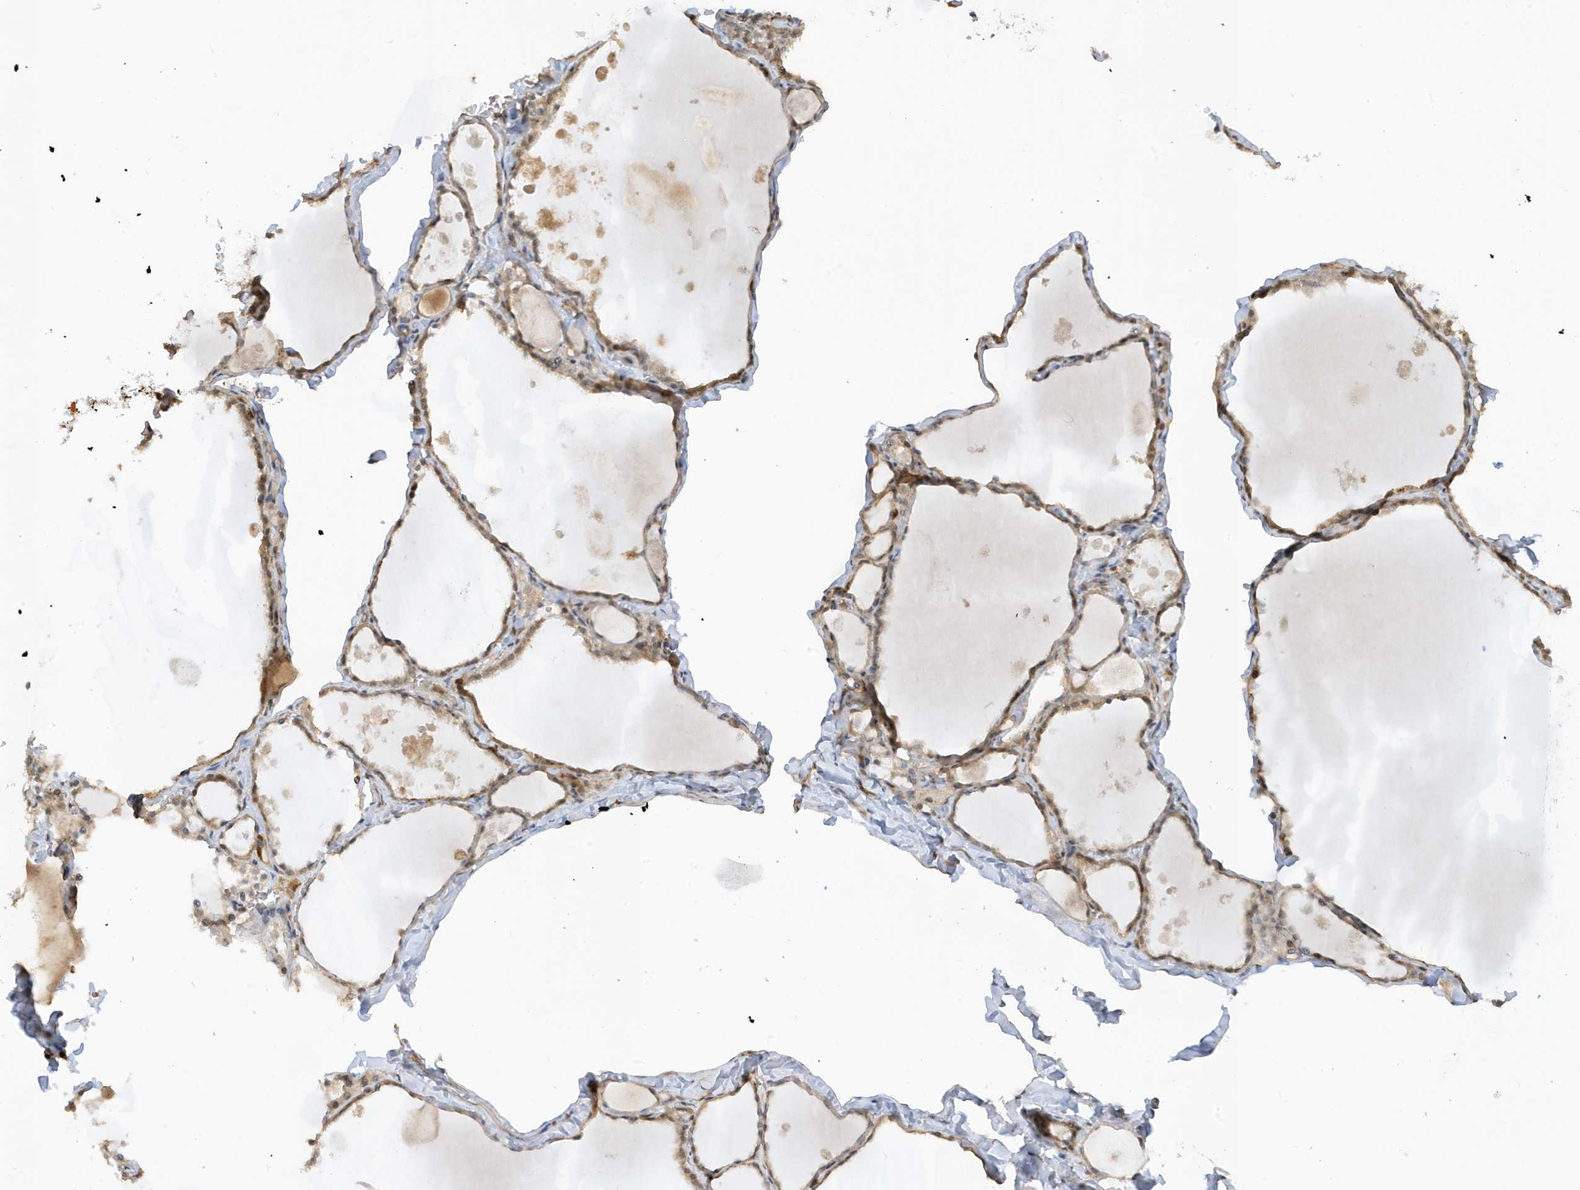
{"staining": {"intensity": "weak", "quantity": ">75%", "location": "cytoplasmic/membranous"}, "tissue": "thyroid gland", "cell_type": "Glandular cells", "image_type": "normal", "snomed": [{"axis": "morphology", "description": "Normal tissue, NOS"}, {"axis": "topography", "description": "Thyroid gland"}], "caption": "Immunohistochemistry (IHC) of benign thyroid gland reveals low levels of weak cytoplasmic/membranous expression in about >75% of glandular cells.", "gene": "TAB3", "patient": {"sex": "male", "age": 56}}